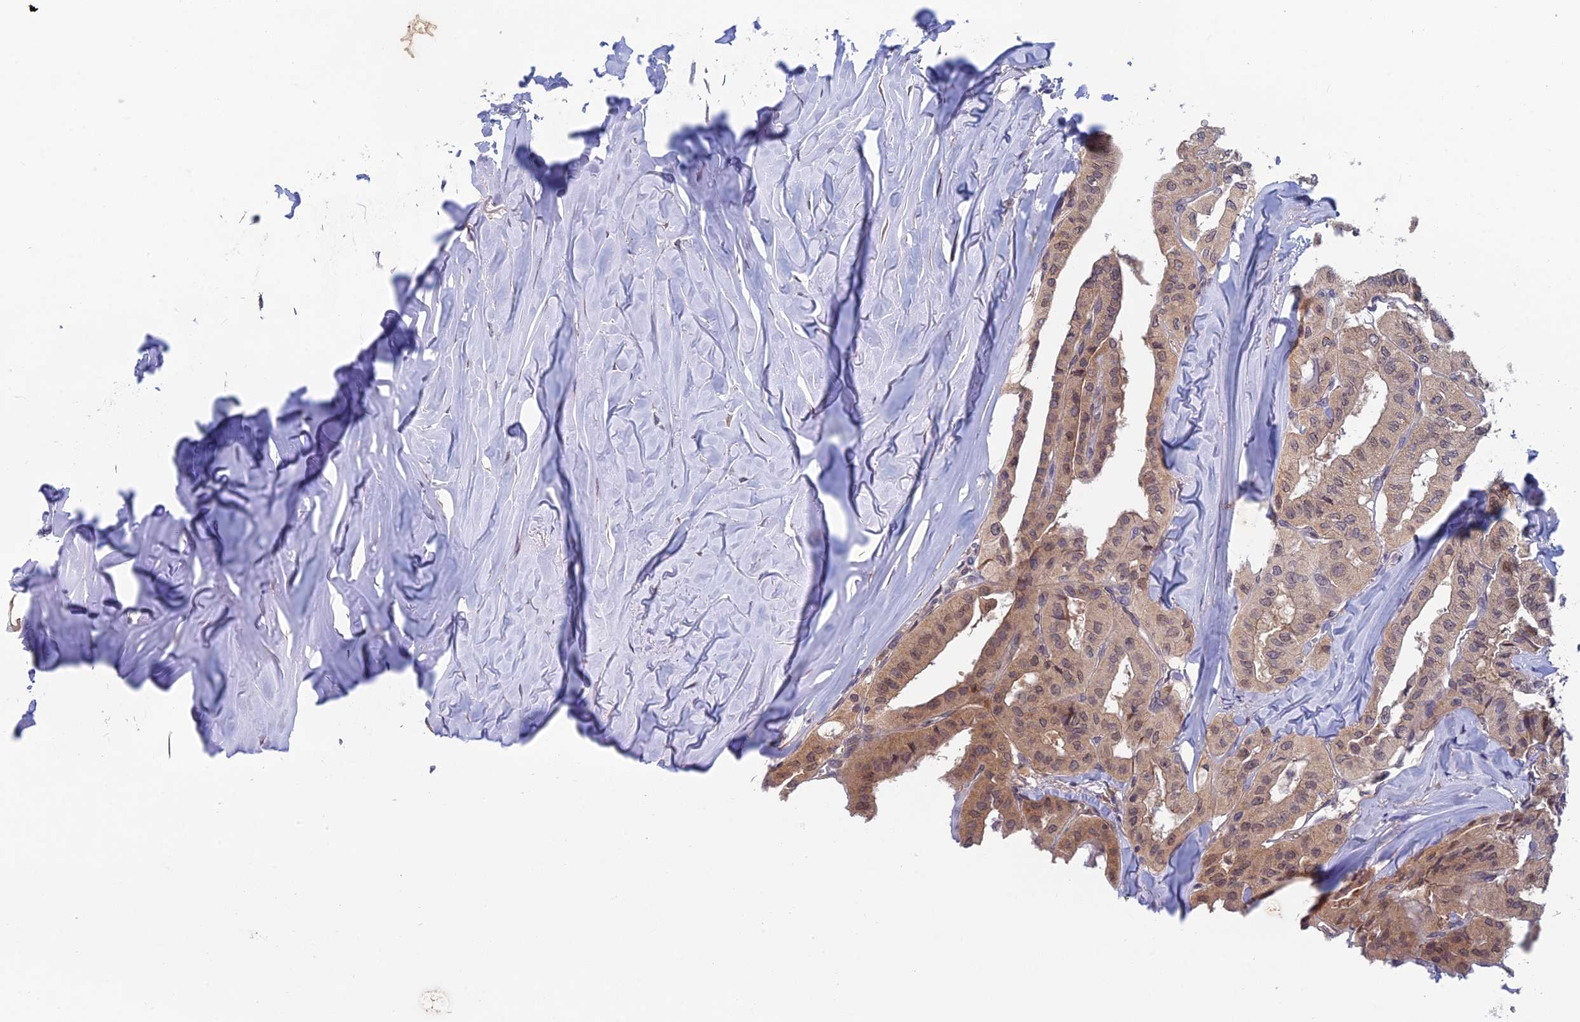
{"staining": {"intensity": "weak", "quantity": "25%-75%", "location": "cytoplasmic/membranous,nuclear"}, "tissue": "thyroid cancer", "cell_type": "Tumor cells", "image_type": "cancer", "snomed": [{"axis": "morphology", "description": "Papillary adenocarcinoma, NOS"}, {"axis": "topography", "description": "Thyroid gland"}], "caption": "Protein analysis of thyroid papillary adenocarcinoma tissue demonstrates weak cytoplasmic/membranous and nuclear expression in approximately 25%-75% of tumor cells.", "gene": "SRA1", "patient": {"sex": "female", "age": 59}}